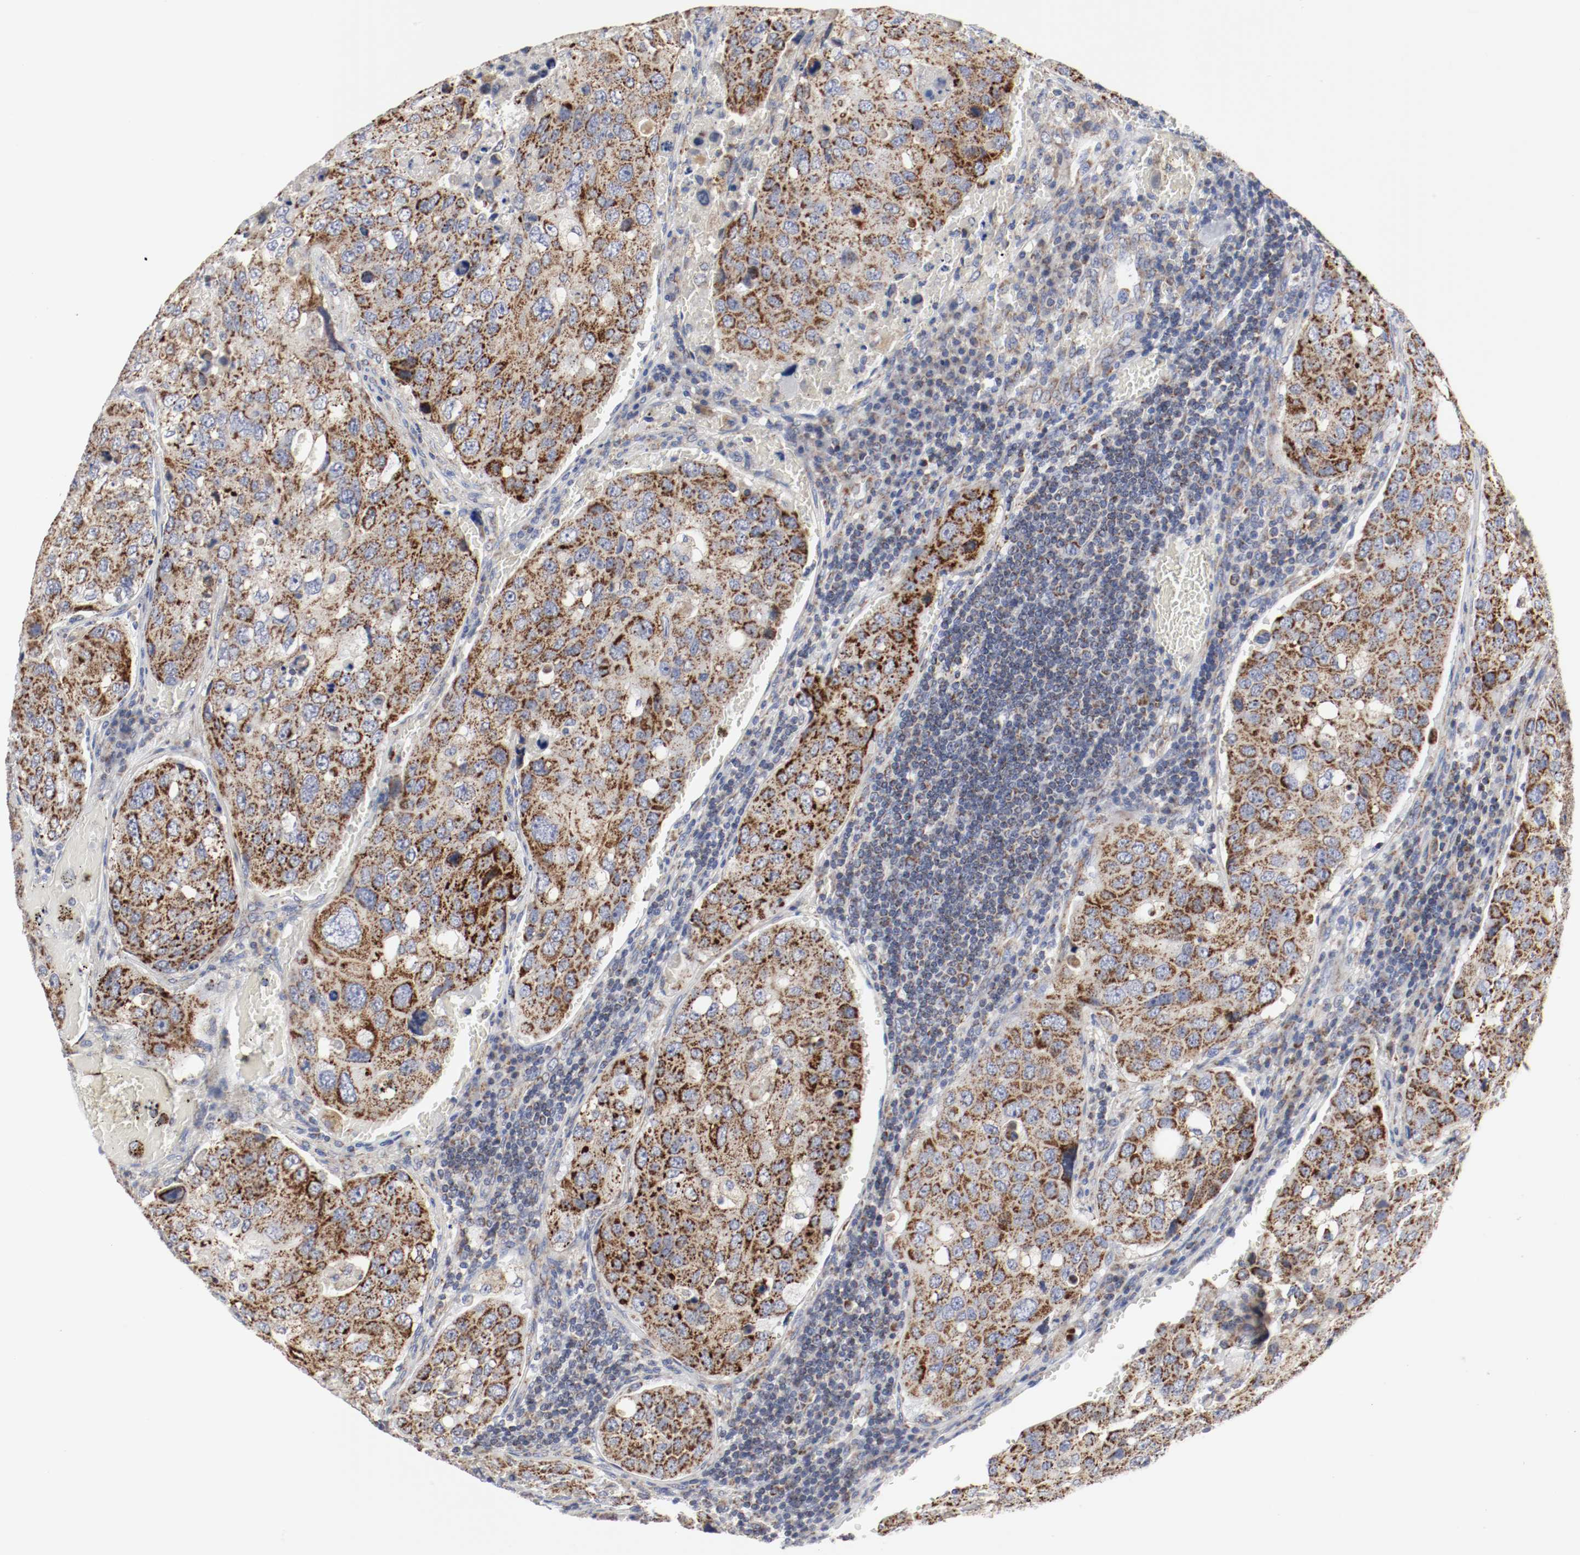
{"staining": {"intensity": "strong", "quantity": ">75%", "location": "cytoplasmic/membranous"}, "tissue": "urothelial cancer", "cell_type": "Tumor cells", "image_type": "cancer", "snomed": [{"axis": "morphology", "description": "Urothelial carcinoma, High grade"}, {"axis": "topography", "description": "Lymph node"}, {"axis": "topography", "description": "Urinary bladder"}], "caption": "Immunohistochemistry (IHC) histopathology image of neoplastic tissue: human urothelial cancer stained using immunohistochemistry (IHC) demonstrates high levels of strong protein expression localized specifically in the cytoplasmic/membranous of tumor cells, appearing as a cytoplasmic/membranous brown color.", "gene": "AFG3L2", "patient": {"sex": "male", "age": 51}}